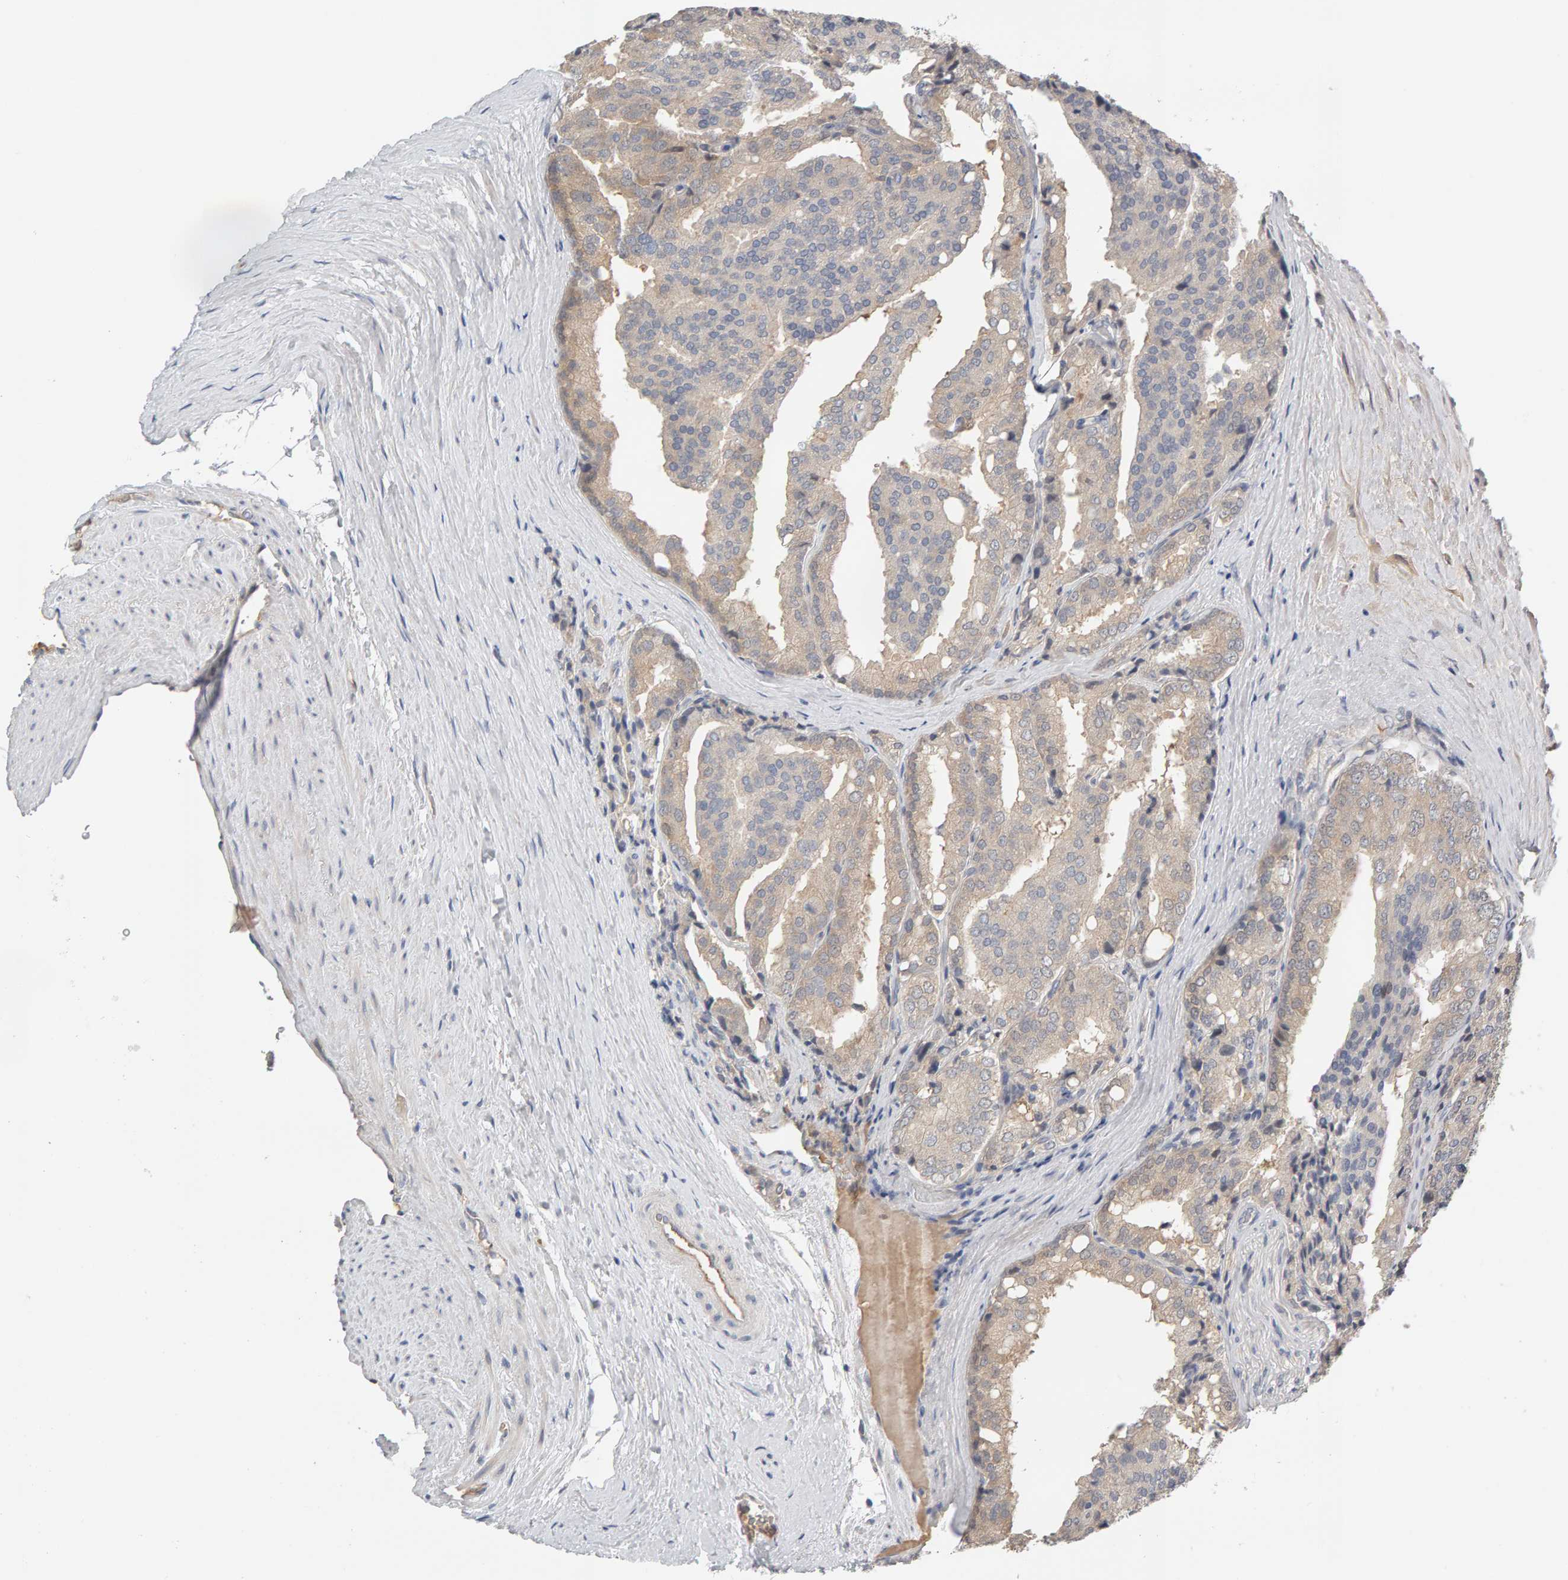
{"staining": {"intensity": "negative", "quantity": "none", "location": "none"}, "tissue": "prostate cancer", "cell_type": "Tumor cells", "image_type": "cancer", "snomed": [{"axis": "morphology", "description": "Adenocarcinoma, High grade"}, {"axis": "topography", "description": "Prostate"}], "caption": "This is an immunohistochemistry (IHC) photomicrograph of human prostate cancer. There is no expression in tumor cells.", "gene": "GFUS", "patient": {"sex": "male", "age": 50}}